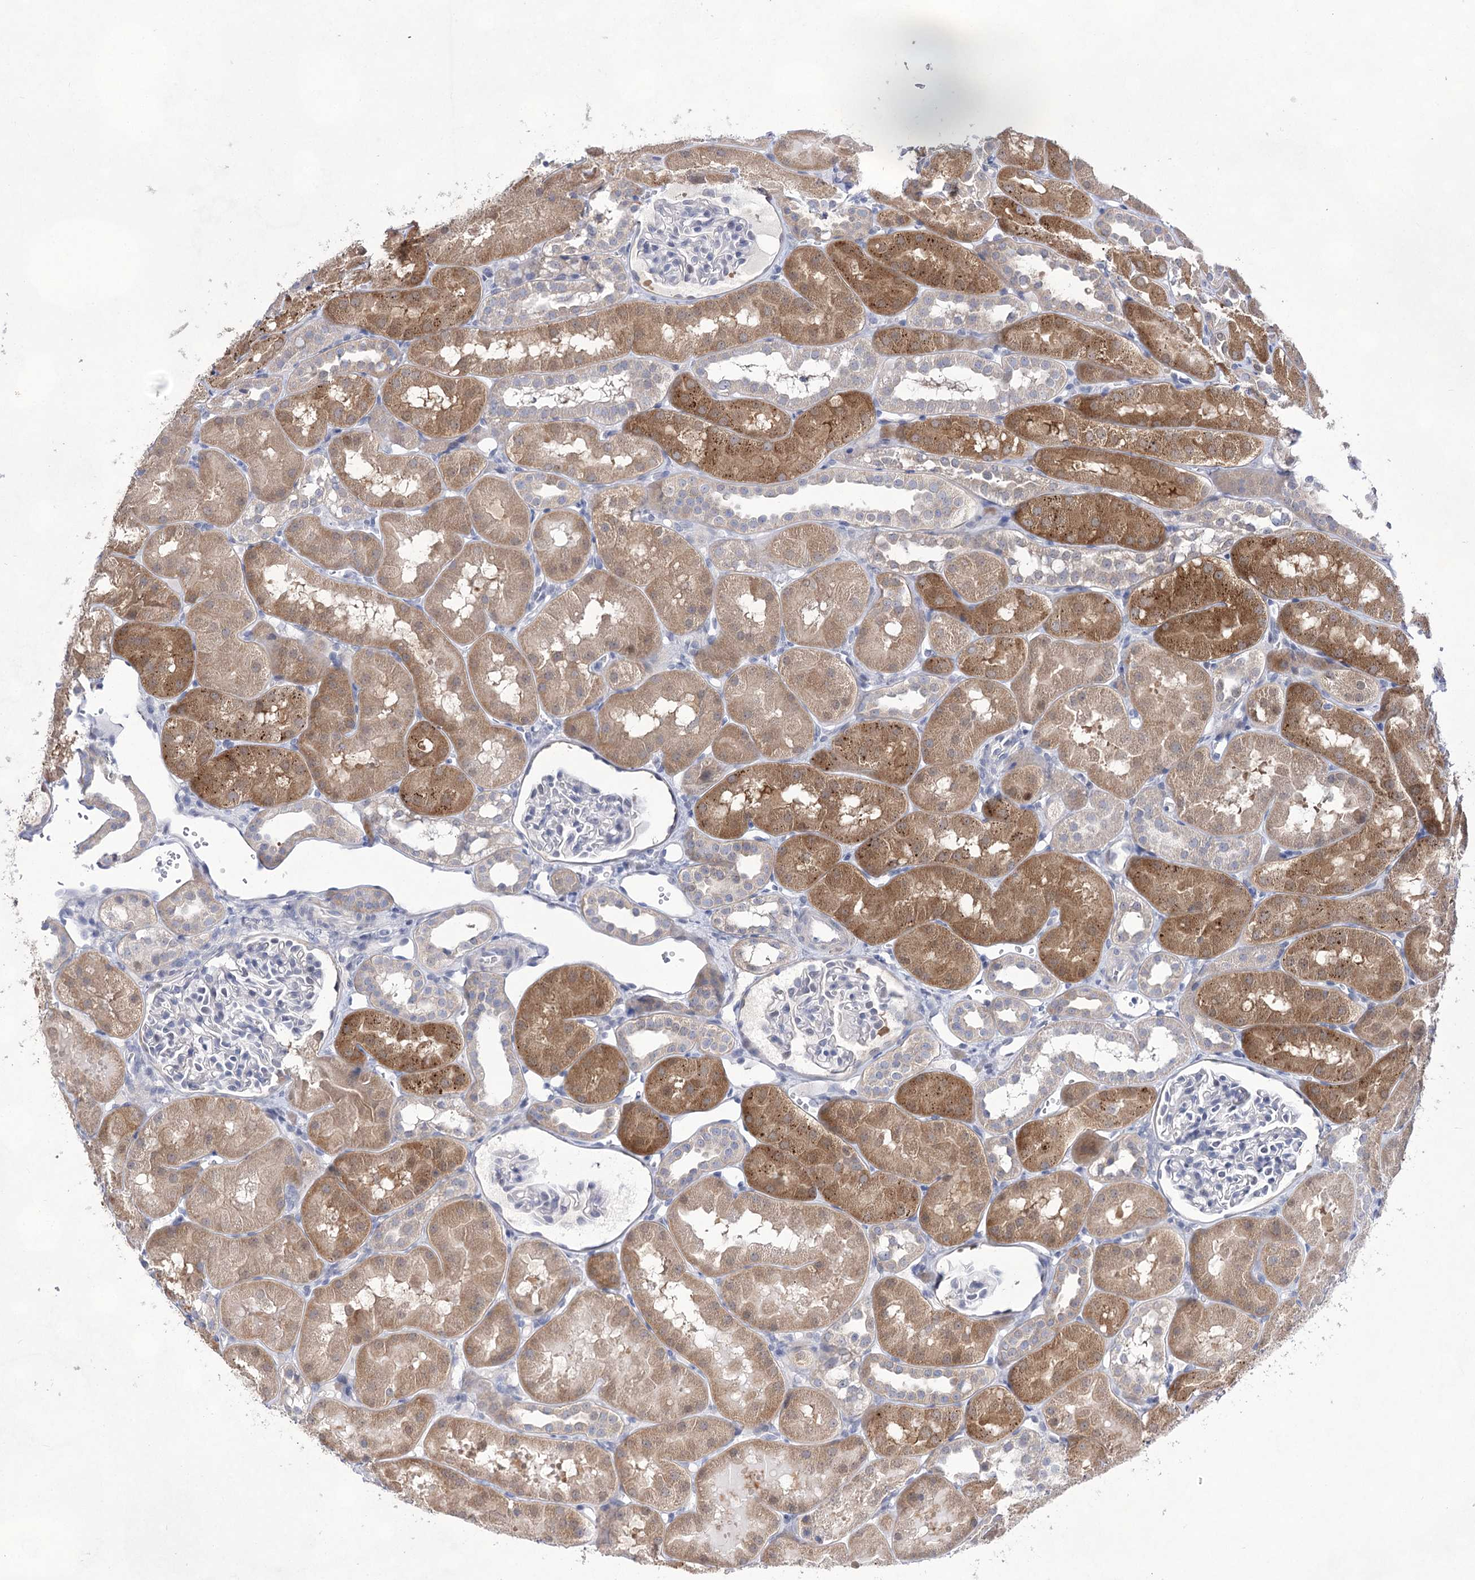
{"staining": {"intensity": "negative", "quantity": "none", "location": "none"}, "tissue": "kidney", "cell_type": "Cells in glomeruli", "image_type": "normal", "snomed": [{"axis": "morphology", "description": "Normal tissue, NOS"}, {"axis": "topography", "description": "Kidney"}, {"axis": "topography", "description": "Urinary bladder"}], "caption": "Immunohistochemical staining of unremarkable kidney demonstrates no significant positivity in cells in glomeruli. (DAB immunohistochemistry (IHC), high magnification).", "gene": "UGDH", "patient": {"sex": "male", "age": 16}}